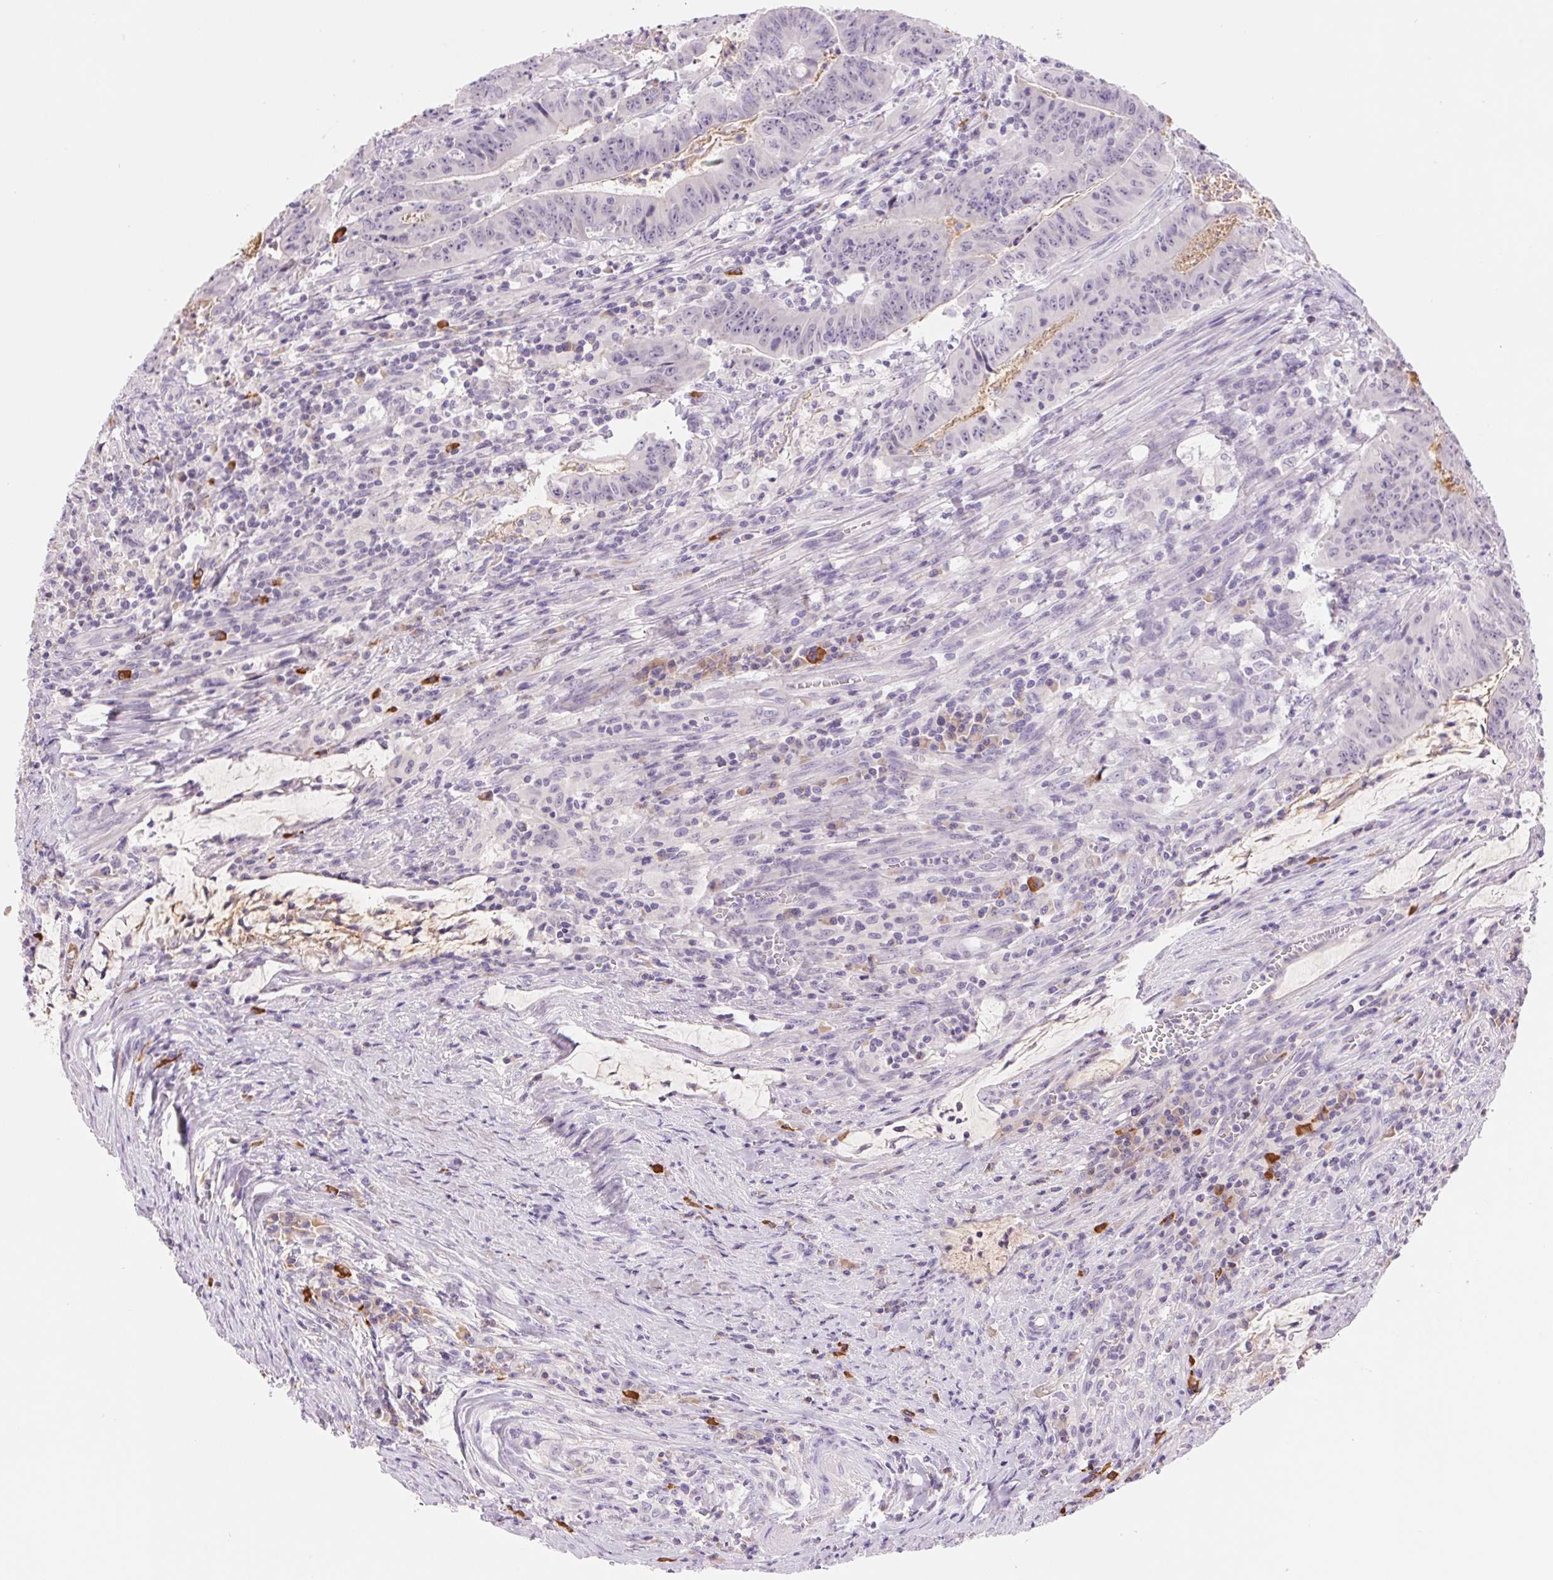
{"staining": {"intensity": "negative", "quantity": "none", "location": "none"}, "tissue": "colorectal cancer", "cell_type": "Tumor cells", "image_type": "cancer", "snomed": [{"axis": "morphology", "description": "Adenocarcinoma, NOS"}, {"axis": "topography", "description": "Colon"}], "caption": "Protein analysis of colorectal adenocarcinoma displays no significant staining in tumor cells. (DAB immunohistochemistry (IHC) with hematoxylin counter stain).", "gene": "IFIT1B", "patient": {"sex": "male", "age": 33}}